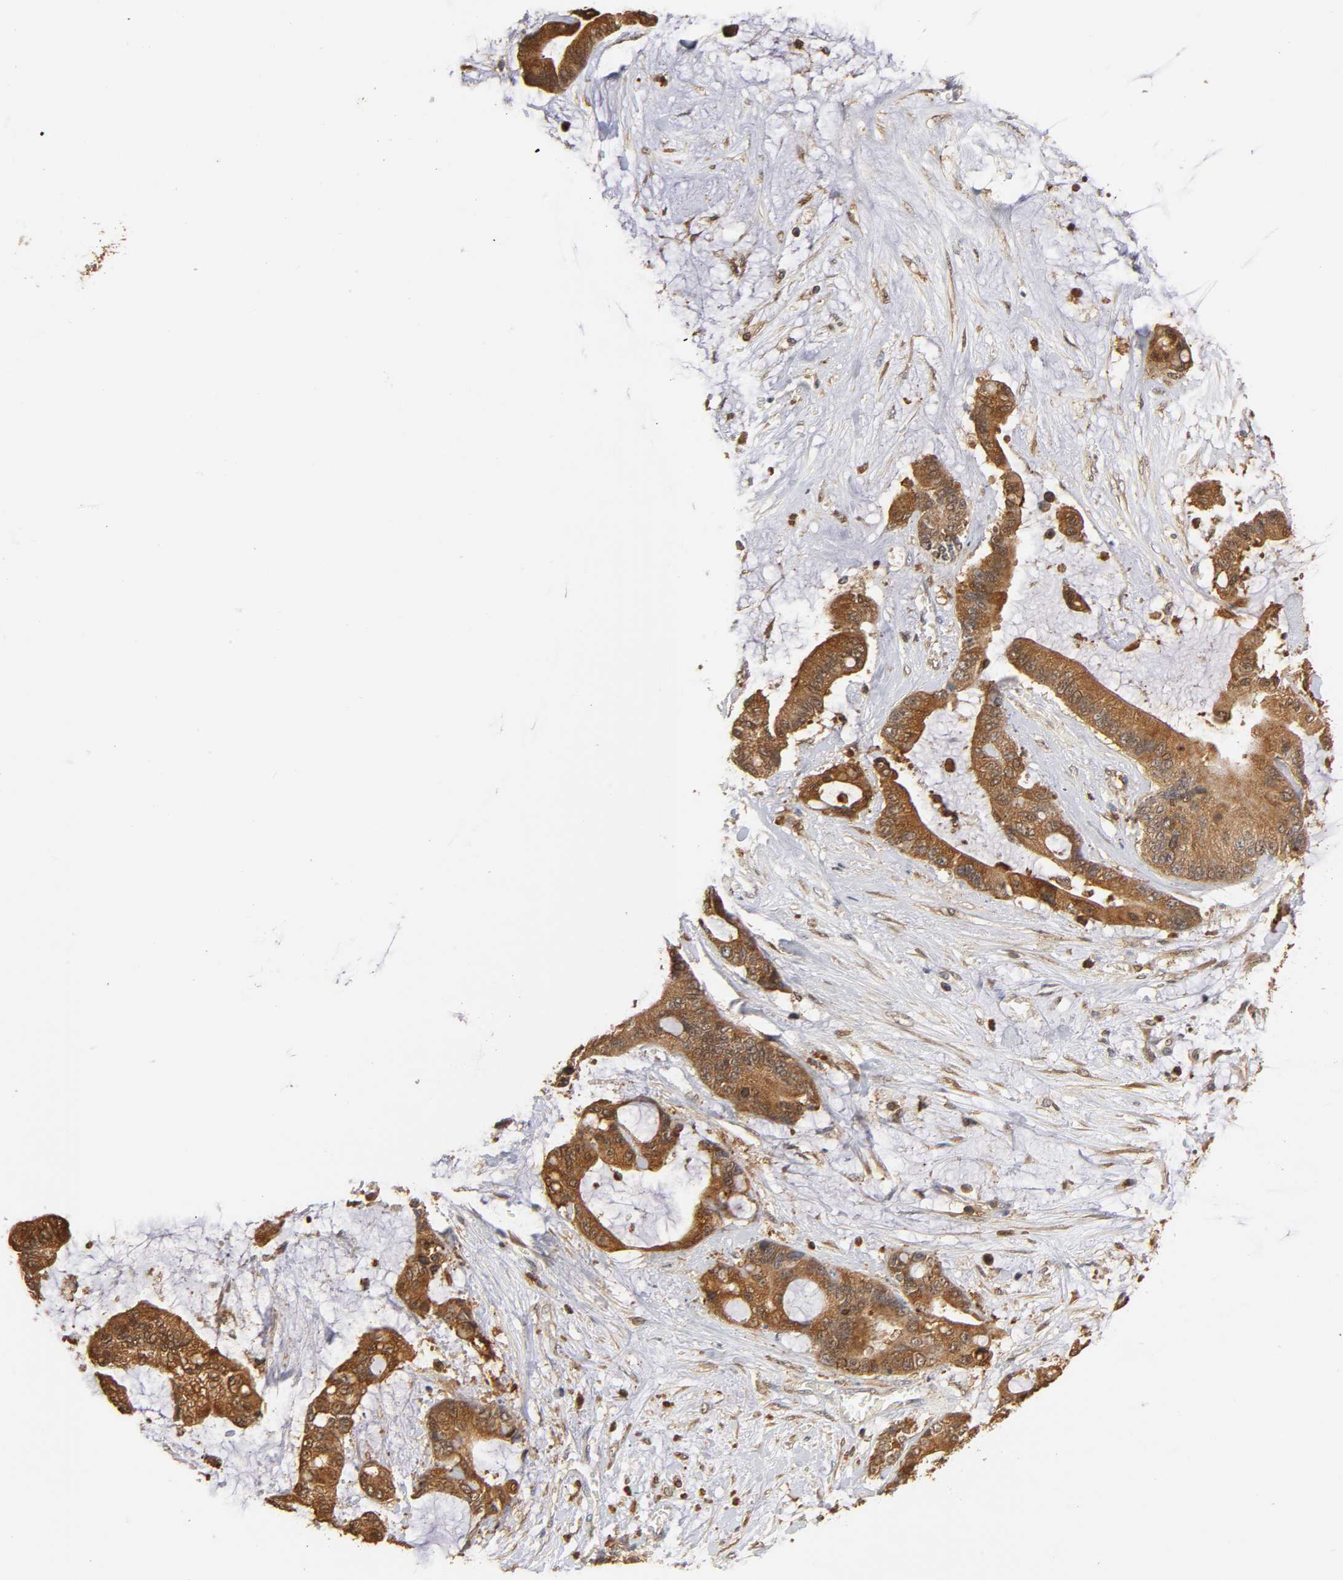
{"staining": {"intensity": "moderate", "quantity": ">75%", "location": "cytoplasmic/membranous,nuclear"}, "tissue": "liver cancer", "cell_type": "Tumor cells", "image_type": "cancer", "snomed": [{"axis": "morphology", "description": "Cholangiocarcinoma"}, {"axis": "topography", "description": "Liver"}], "caption": "An IHC histopathology image of neoplastic tissue is shown. Protein staining in brown labels moderate cytoplasmic/membranous and nuclear positivity in liver cholangiocarcinoma within tumor cells. (Brightfield microscopy of DAB IHC at high magnification).", "gene": "ANXA11", "patient": {"sex": "female", "age": 73}}